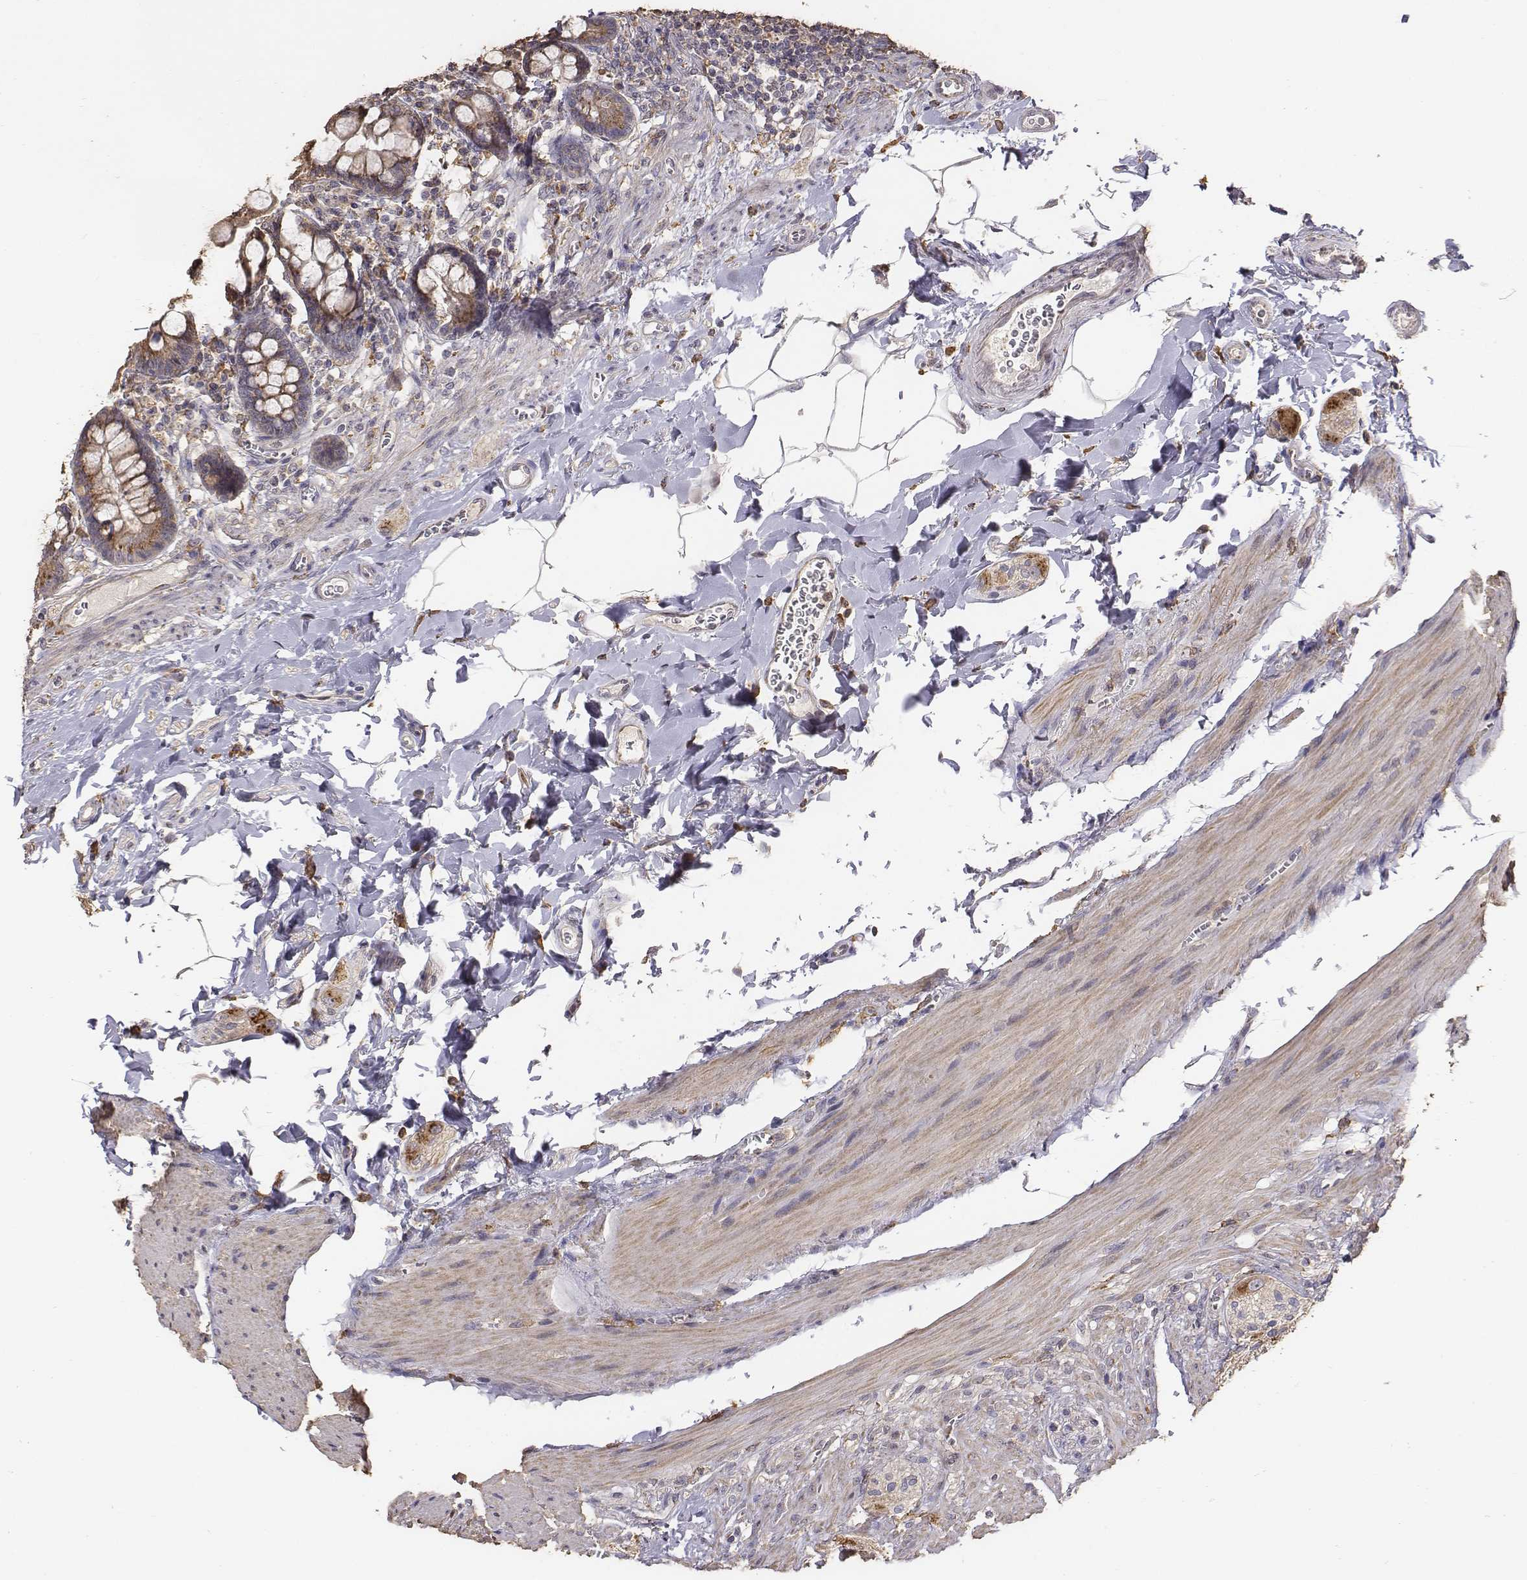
{"staining": {"intensity": "moderate", "quantity": ">75%", "location": "cytoplasmic/membranous"}, "tissue": "small intestine", "cell_type": "Glandular cells", "image_type": "normal", "snomed": [{"axis": "morphology", "description": "Normal tissue, NOS"}, {"axis": "topography", "description": "Small intestine"}], "caption": "IHC histopathology image of benign human small intestine stained for a protein (brown), which displays medium levels of moderate cytoplasmic/membranous staining in about >75% of glandular cells.", "gene": "AP1B1", "patient": {"sex": "female", "age": 56}}